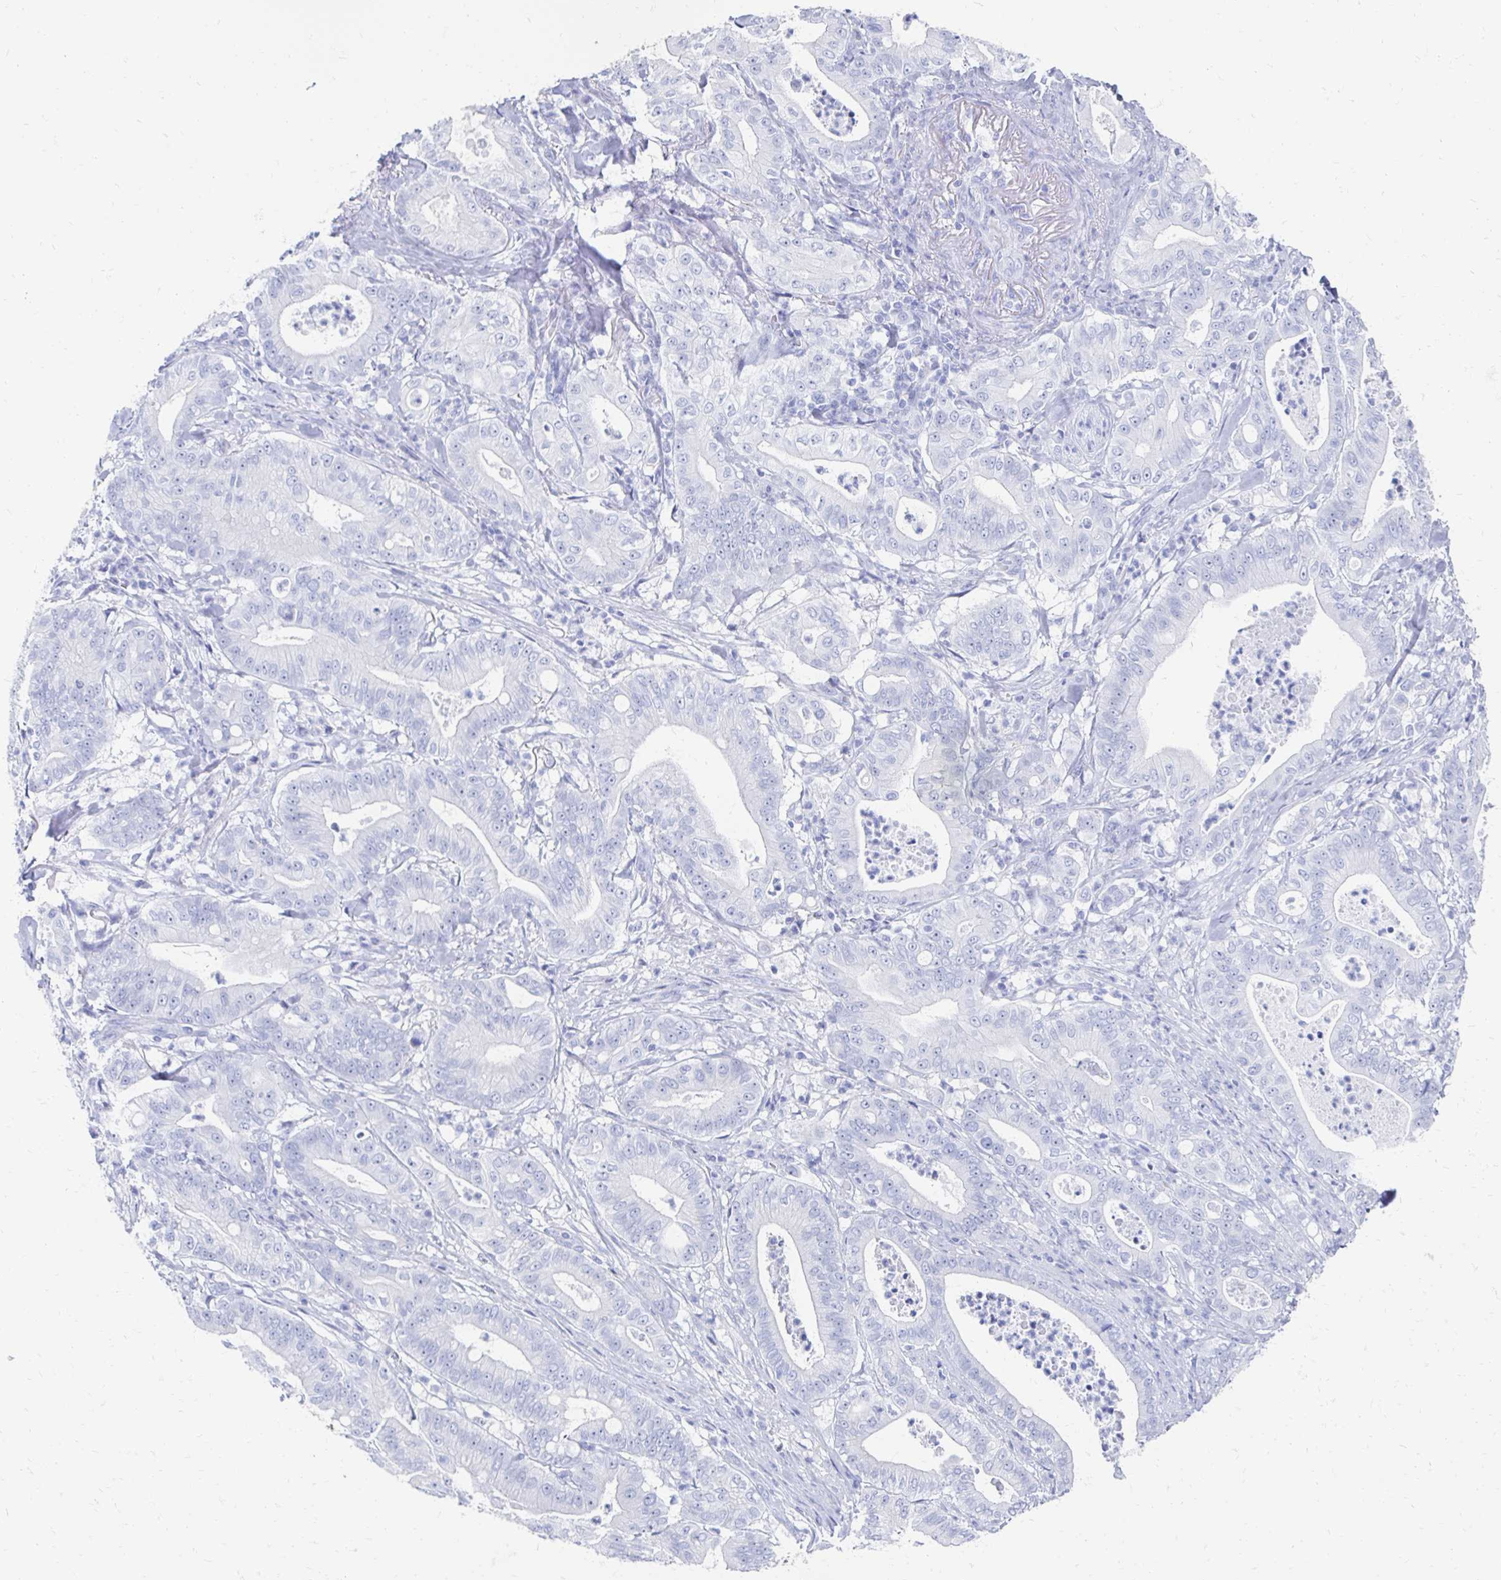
{"staining": {"intensity": "negative", "quantity": "none", "location": "none"}, "tissue": "pancreatic cancer", "cell_type": "Tumor cells", "image_type": "cancer", "snomed": [{"axis": "morphology", "description": "Adenocarcinoma, NOS"}, {"axis": "topography", "description": "Pancreas"}], "caption": "Protein analysis of pancreatic cancer displays no significant staining in tumor cells.", "gene": "CST6", "patient": {"sex": "male", "age": 71}}